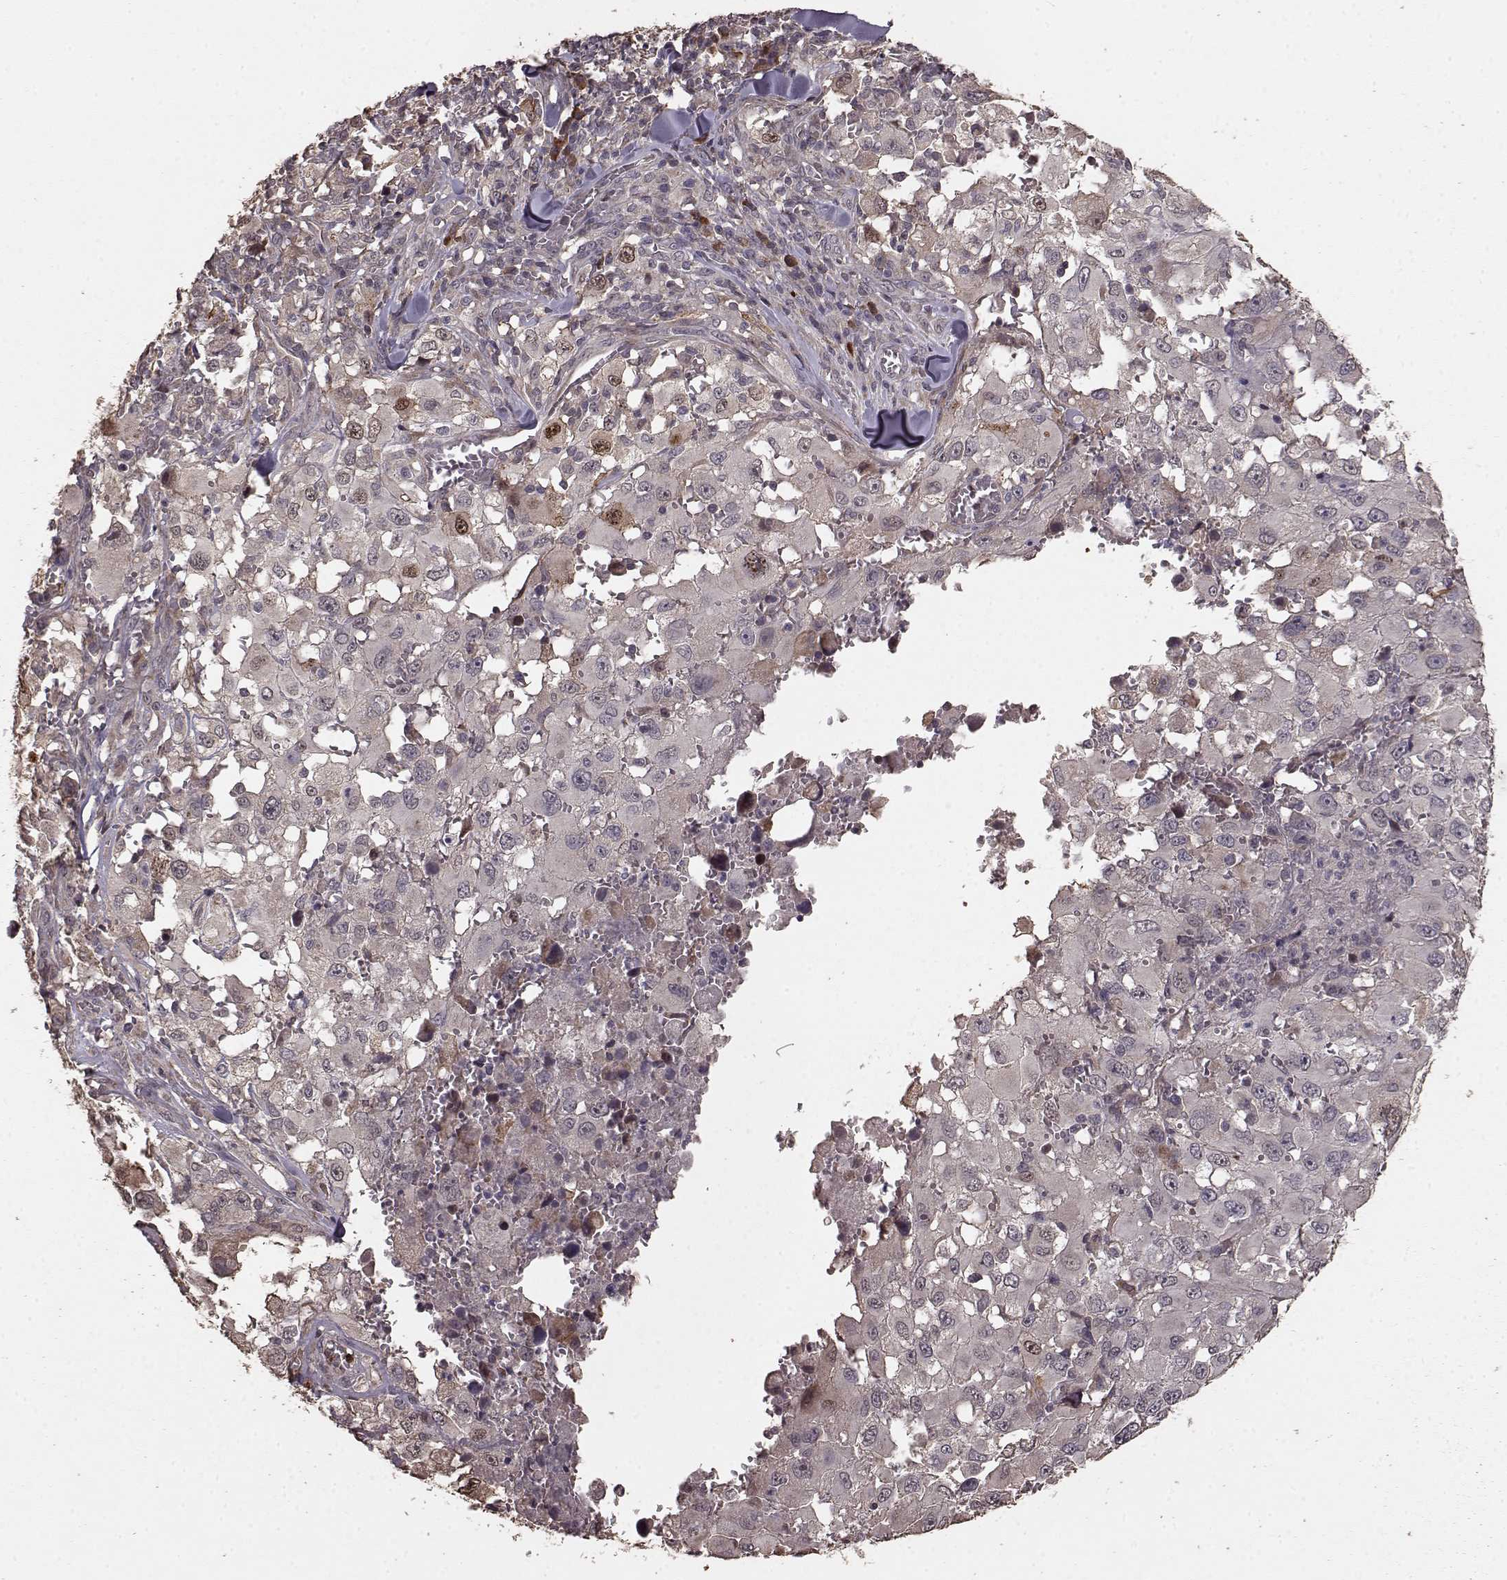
{"staining": {"intensity": "weak", "quantity": "25%-75%", "location": "cytoplasmic/membranous"}, "tissue": "melanoma", "cell_type": "Tumor cells", "image_type": "cancer", "snomed": [{"axis": "morphology", "description": "Malignant melanoma, Metastatic site"}, {"axis": "topography", "description": "Lymph node"}], "caption": "Weak cytoplasmic/membranous positivity is seen in approximately 25%-75% of tumor cells in melanoma.", "gene": "USP15", "patient": {"sex": "male", "age": 50}}